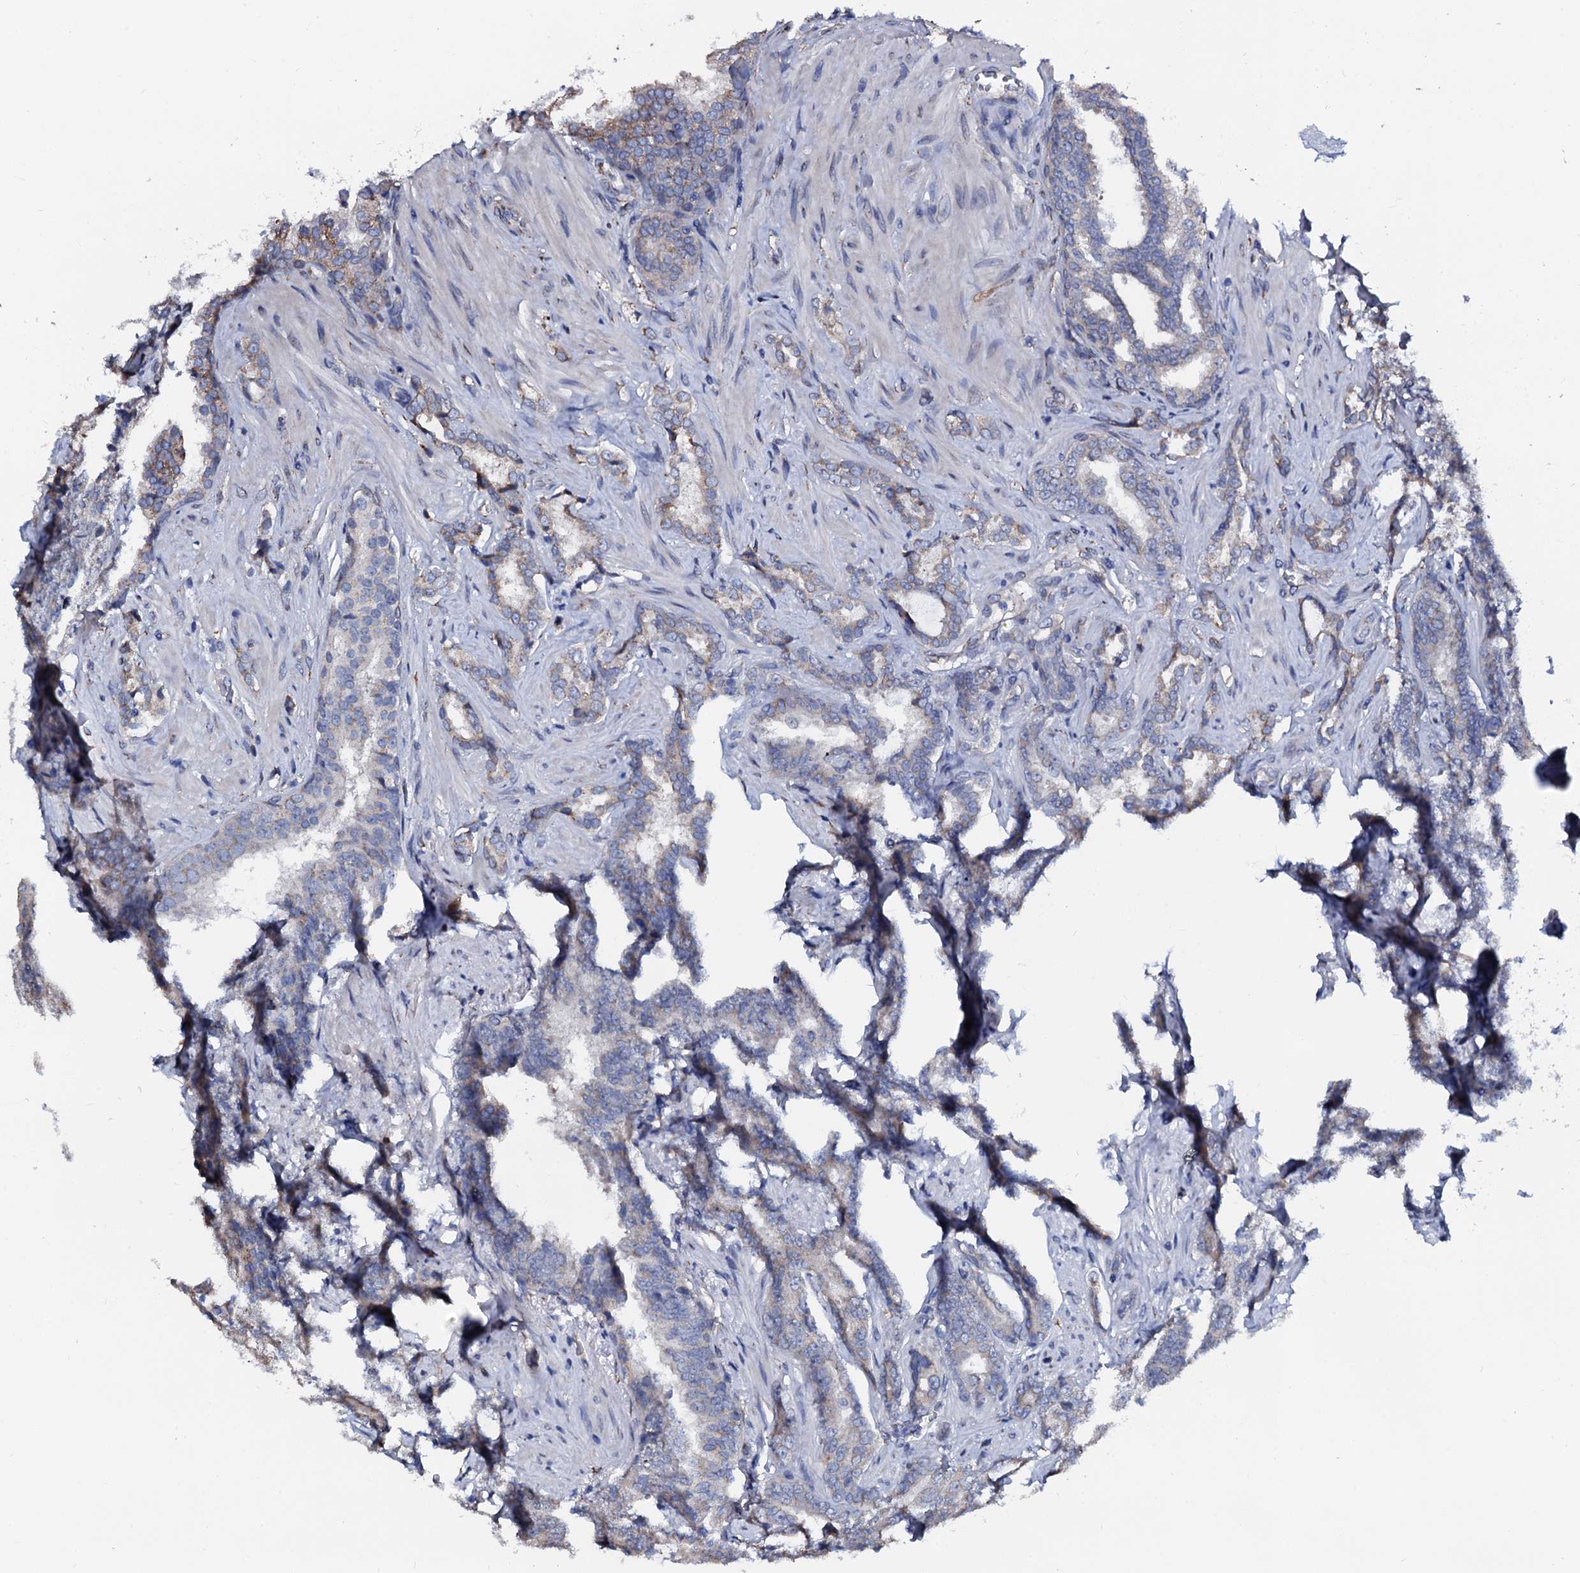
{"staining": {"intensity": "weak", "quantity": "<25%", "location": "cytoplasmic/membranous"}, "tissue": "prostate cancer", "cell_type": "Tumor cells", "image_type": "cancer", "snomed": [{"axis": "morphology", "description": "Adenocarcinoma, High grade"}, {"axis": "topography", "description": "Prostate and seminal vesicle, NOS"}], "caption": "This is an immunohistochemistry photomicrograph of prostate high-grade adenocarcinoma. There is no positivity in tumor cells.", "gene": "AKAP3", "patient": {"sex": "male", "age": 67}}